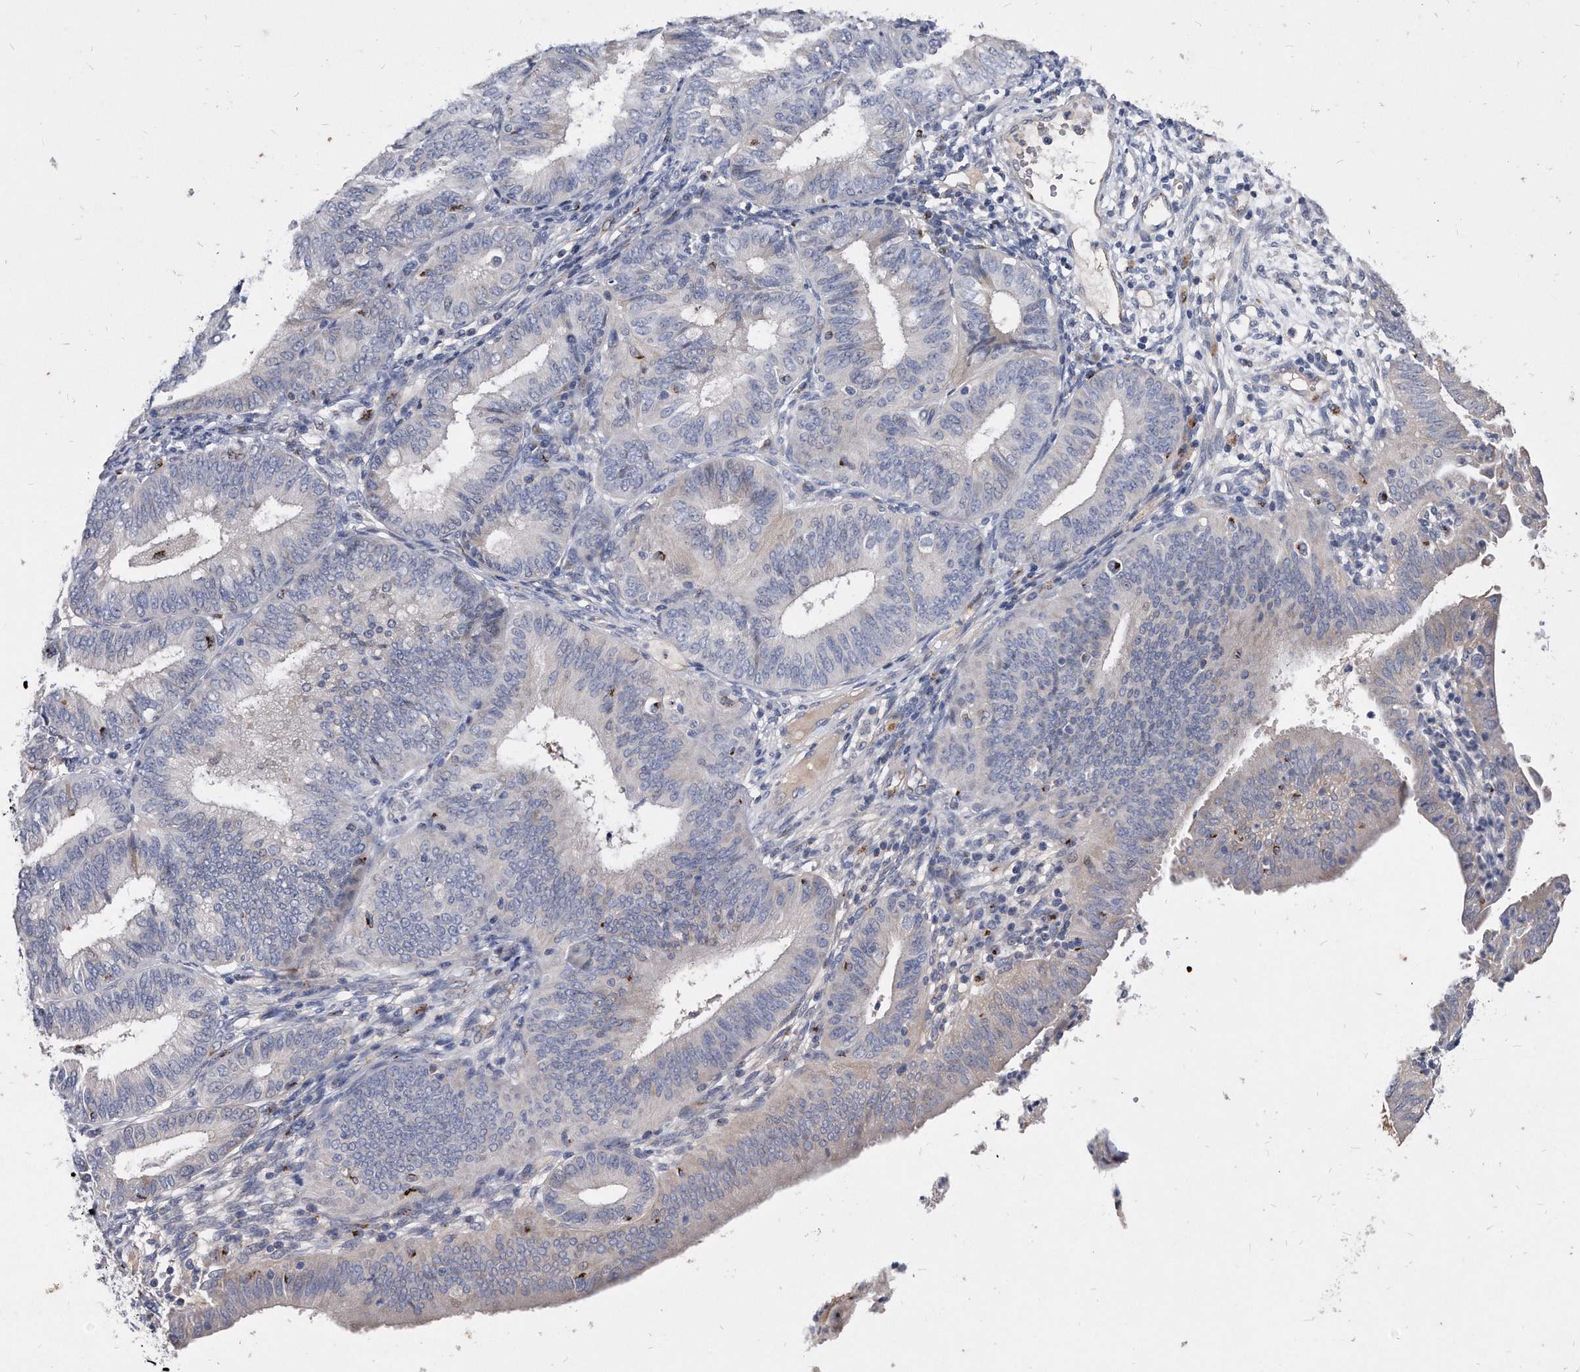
{"staining": {"intensity": "negative", "quantity": "none", "location": "none"}, "tissue": "endometrial cancer", "cell_type": "Tumor cells", "image_type": "cancer", "snomed": [{"axis": "morphology", "description": "Adenocarcinoma, NOS"}, {"axis": "topography", "description": "Endometrium"}], "caption": "A high-resolution image shows immunohistochemistry (IHC) staining of endometrial cancer (adenocarcinoma), which exhibits no significant staining in tumor cells. (IHC, brightfield microscopy, high magnification).", "gene": "MGAT4A", "patient": {"sex": "female", "age": 51}}